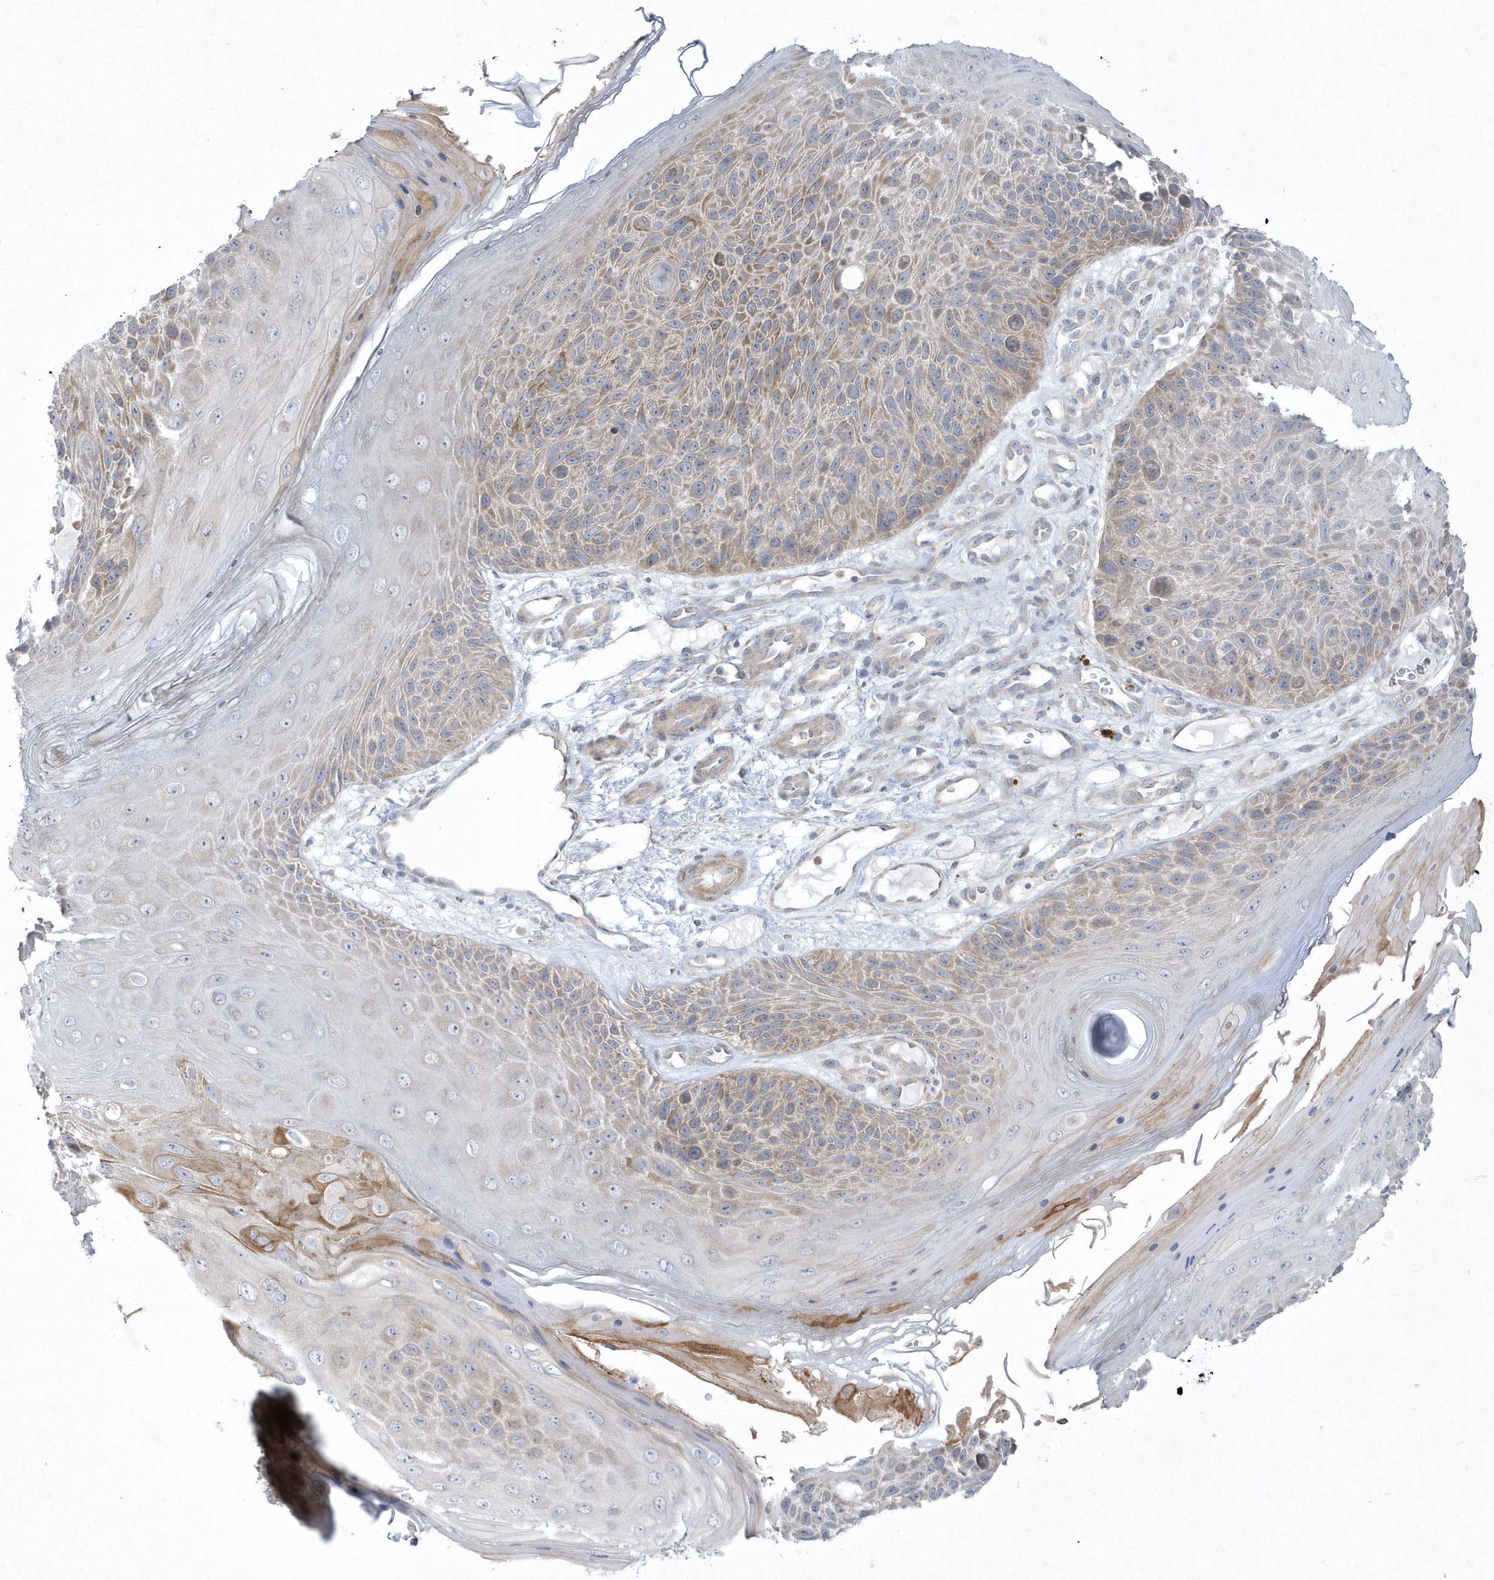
{"staining": {"intensity": "moderate", "quantity": "<25%", "location": "cytoplasmic/membranous"}, "tissue": "skin cancer", "cell_type": "Tumor cells", "image_type": "cancer", "snomed": [{"axis": "morphology", "description": "Squamous cell carcinoma, NOS"}, {"axis": "topography", "description": "Skin"}], "caption": "Skin squamous cell carcinoma tissue displays moderate cytoplasmic/membranous staining in approximately <25% of tumor cells (Brightfield microscopy of DAB IHC at high magnification).", "gene": "LARS1", "patient": {"sex": "female", "age": 88}}